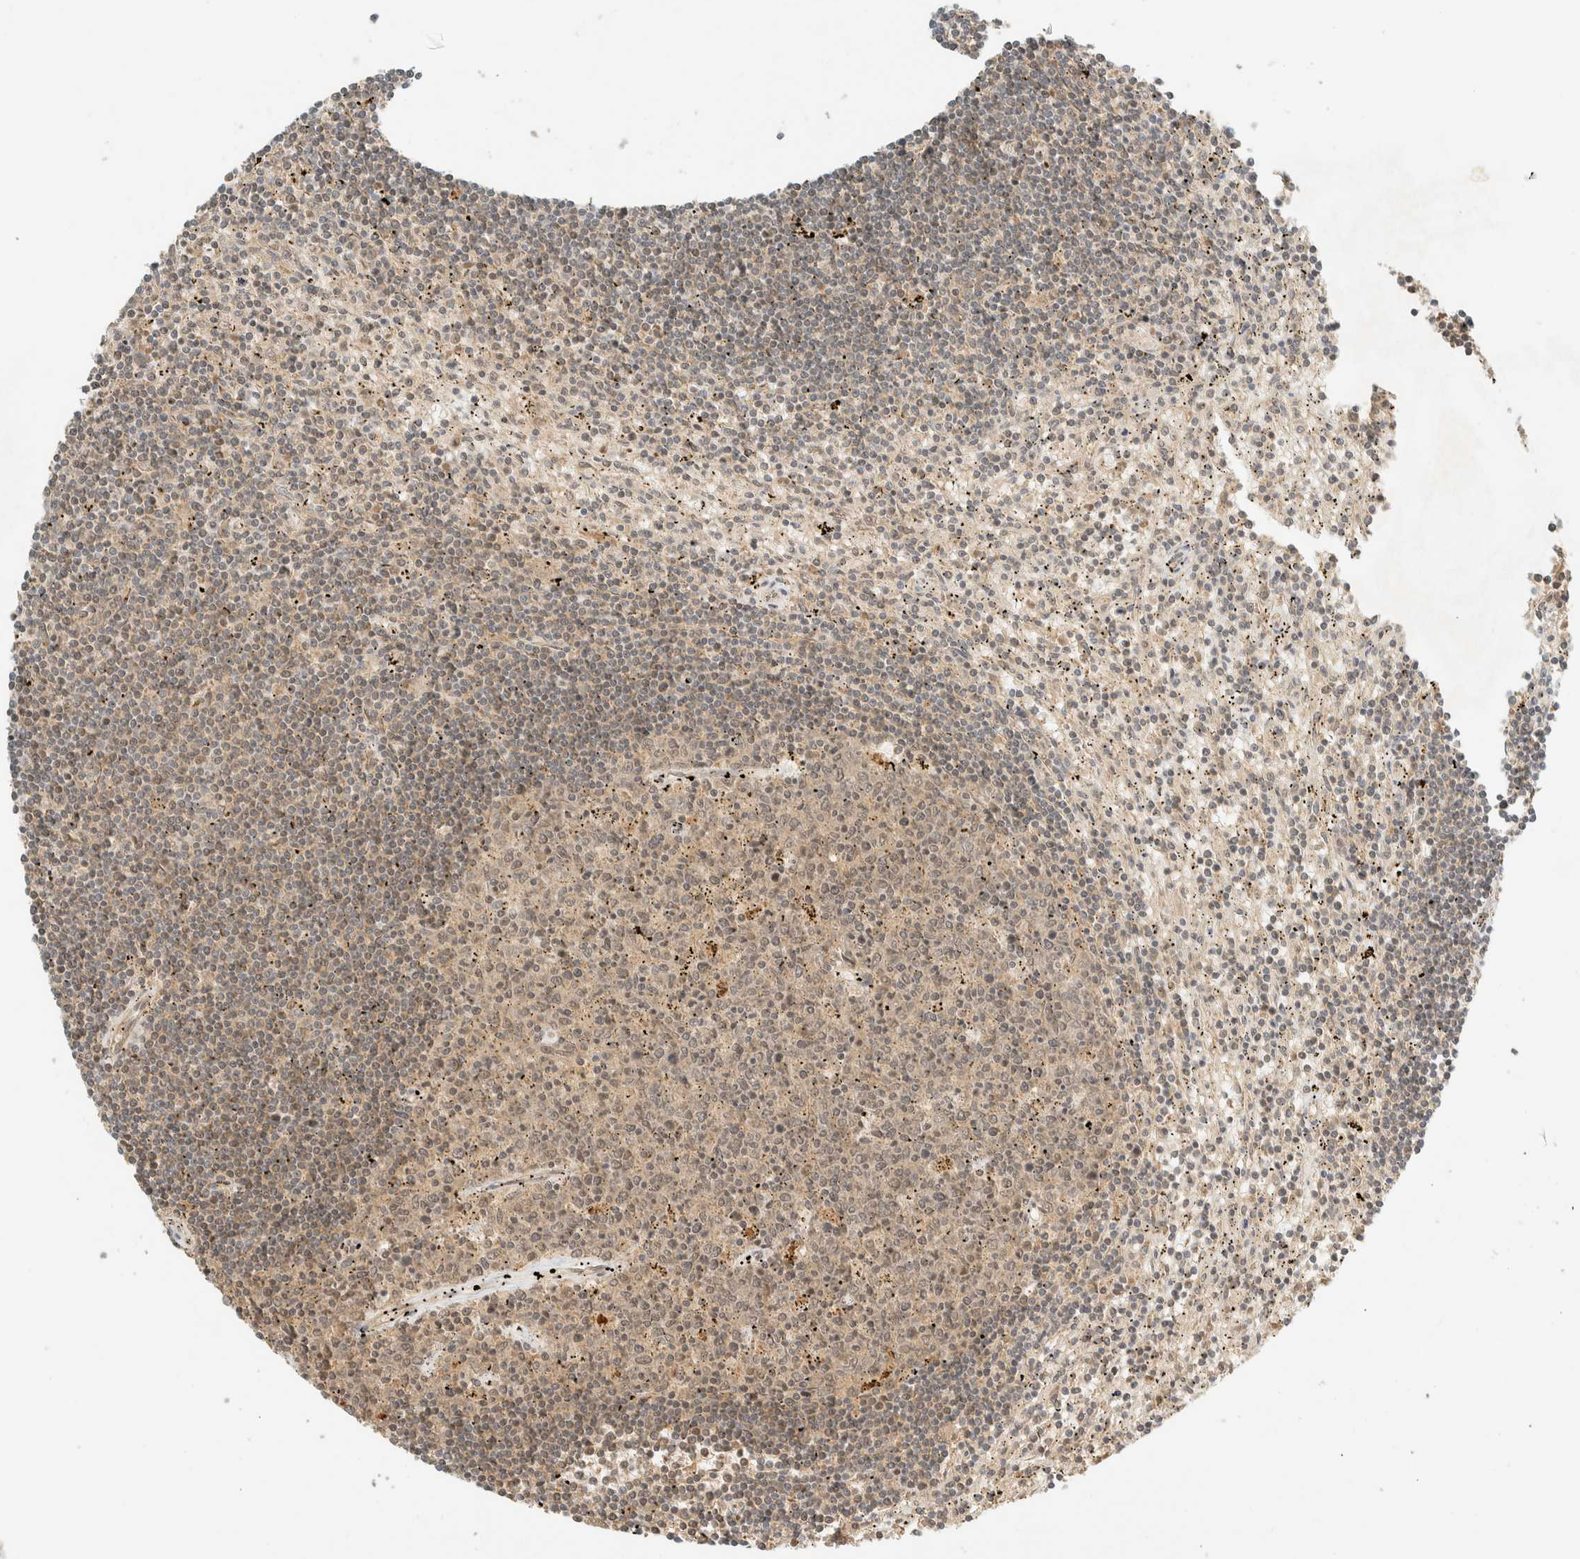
{"staining": {"intensity": "weak", "quantity": "25%-75%", "location": "cytoplasmic/membranous"}, "tissue": "lymphoma", "cell_type": "Tumor cells", "image_type": "cancer", "snomed": [{"axis": "morphology", "description": "Malignant lymphoma, non-Hodgkin's type, Low grade"}, {"axis": "topography", "description": "Spleen"}], "caption": "Protein staining exhibits weak cytoplasmic/membranous staining in about 25%-75% of tumor cells in low-grade malignant lymphoma, non-Hodgkin's type. Immunohistochemistry stains the protein of interest in brown and the nuclei are stained blue.", "gene": "KIFAP3", "patient": {"sex": "male", "age": 76}}